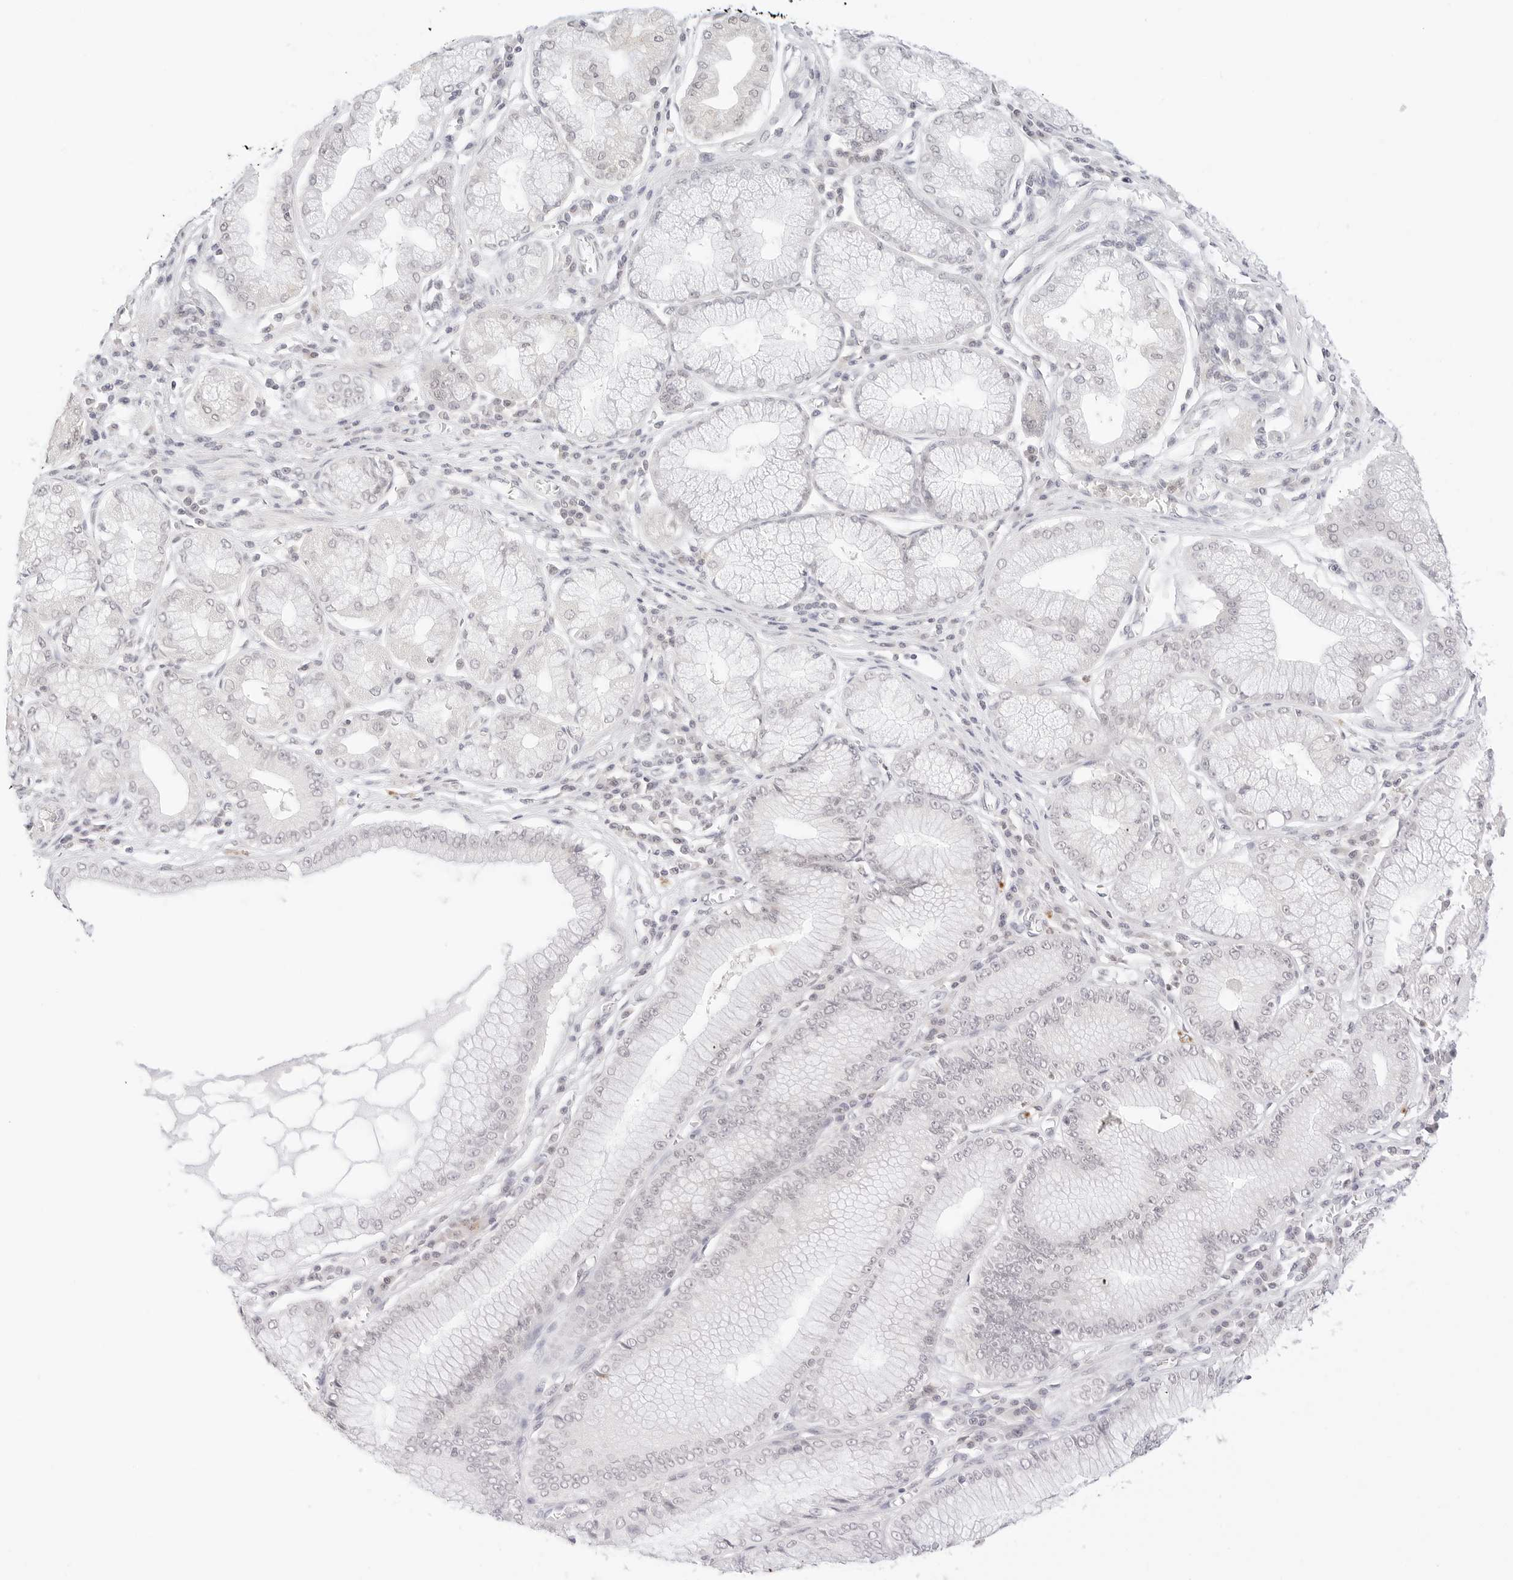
{"staining": {"intensity": "negative", "quantity": "none", "location": "none"}, "tissue": "stomach cancer", "cell_type": "Tumor cells", "image_type": "cancer", "snomed": [{"axis": "morphology", "description": "Adenocarcinoma, NOS"}, {"axis": "topography", "description": "Stomach"}], "caption": "Stomach adenocarcinoma was stained to show a protein in brown. There is no significant expression in tumor cells.", "gene": "GNAS", "patient": {"sex": "male", "age": 59}}